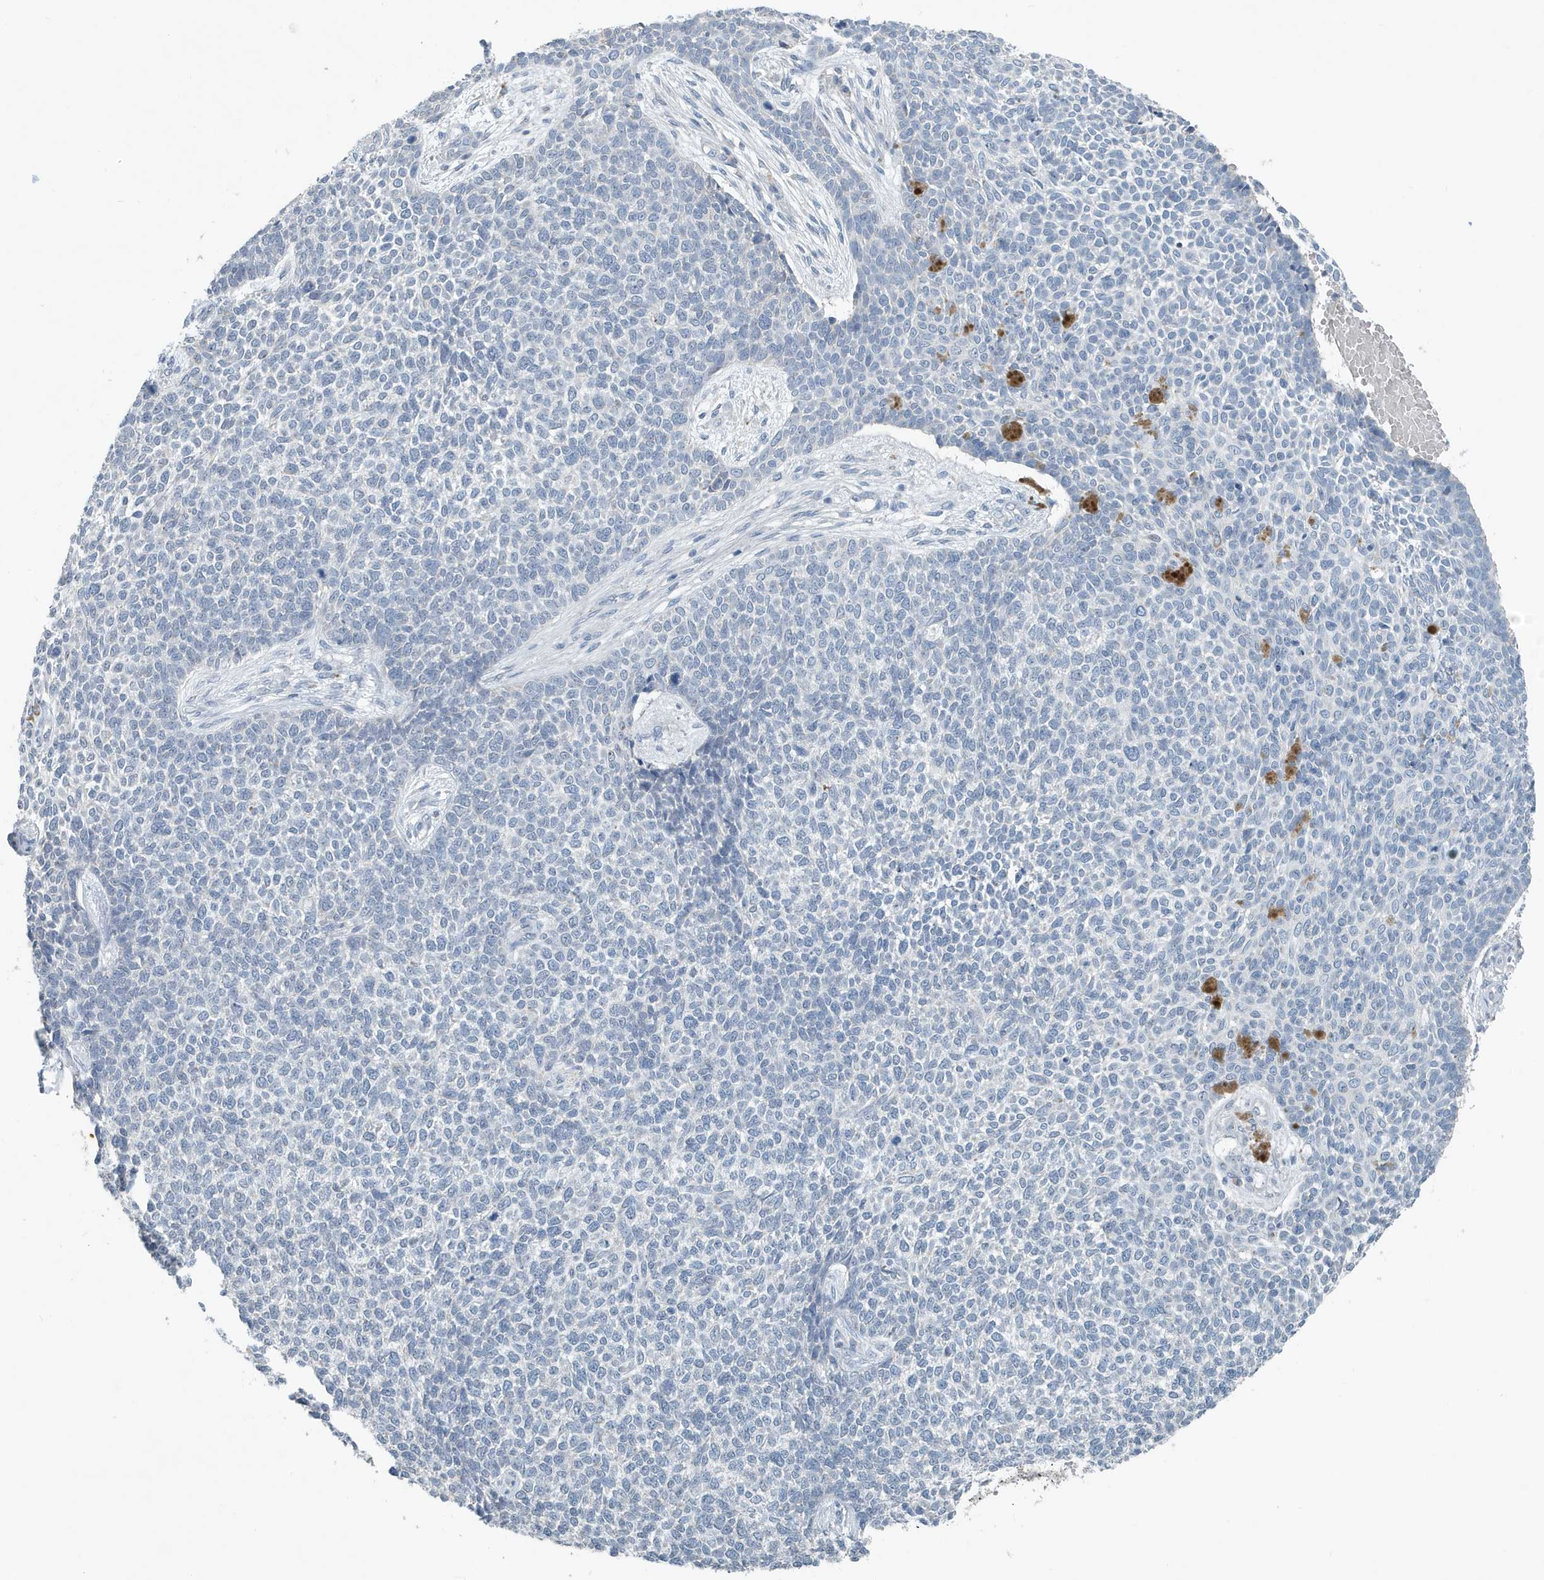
{"staining": {"intensity": "negative", "quantity": "none", "location": "none"}, "tissue": "skin cancer", "cell_type": "Tumor cells", "image_type": "cancer", "snomed": [{"axis": "morphology", "description": "Basal cell carcinoma"}, {"axis": "topography", "description": "Skin"}], "caption": "Skin basal cell carcinoma stained for a protein using immunohistochemistry (IHC) displays no positivity tumor cells.", "gene": "UGT2B4", "patient": {"sex": "female", "age": 84}}